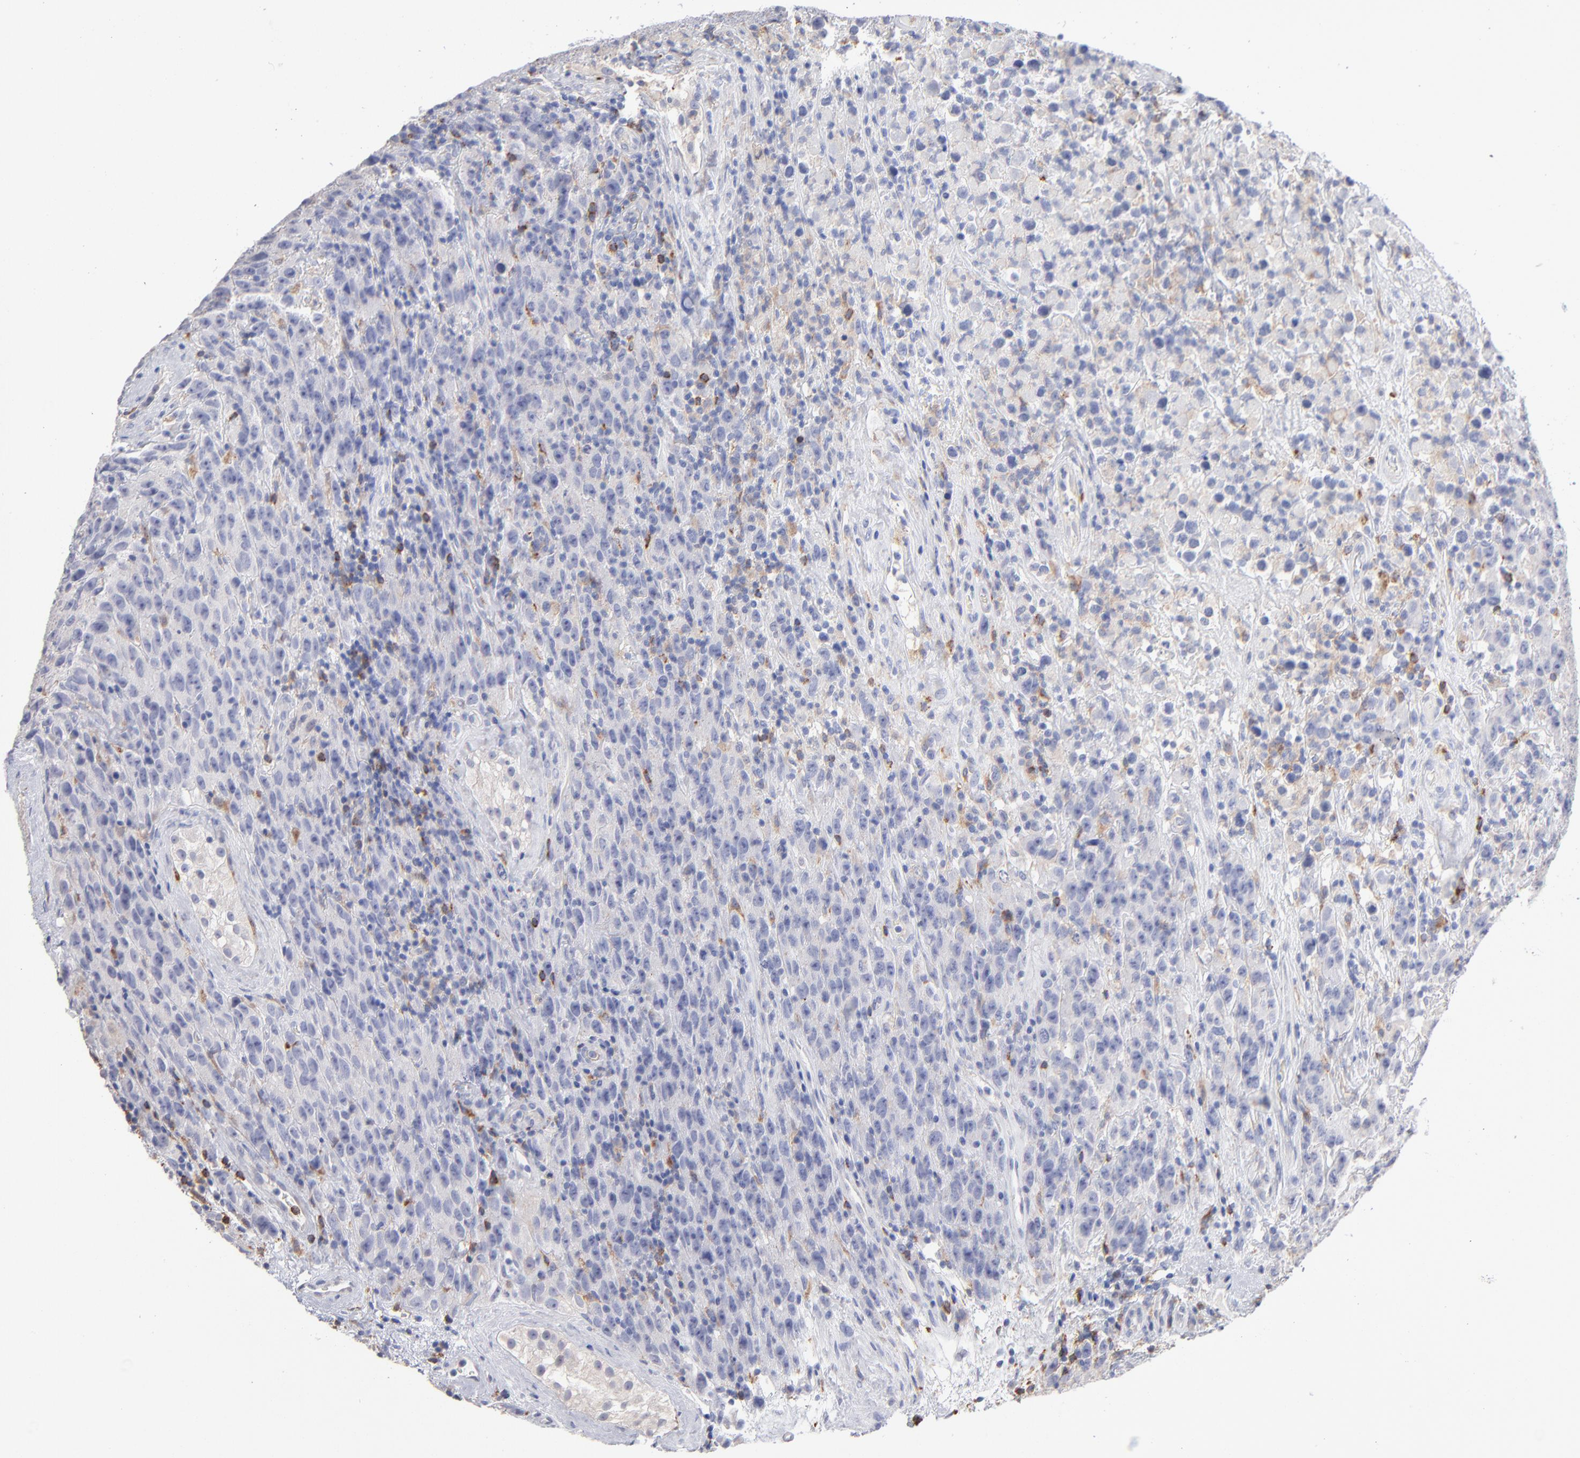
{"staining": {"intensity": "negative", "quantity": "none", "location": "none"}, "tissue": "testis cancer", "cell_type": "Tumor cells", "image_type": "cancer", "snomed": [{"axis": "morphology", "description": "Seminoma, NOS"}, {"axis": "topography", "description": "Testis"}], "caption": "Immunohistochemistry of human testis cancer (seminoma) demonstrates no positivity in tumor cells. Brightfield microscopy of IHC stained with DAB (3,3'-diaminobenzidine) (brown) and hematoxylin (blue), captured at high magnification.", "gene": "CD180", "patient": {"sex": "male", "age": 52}}